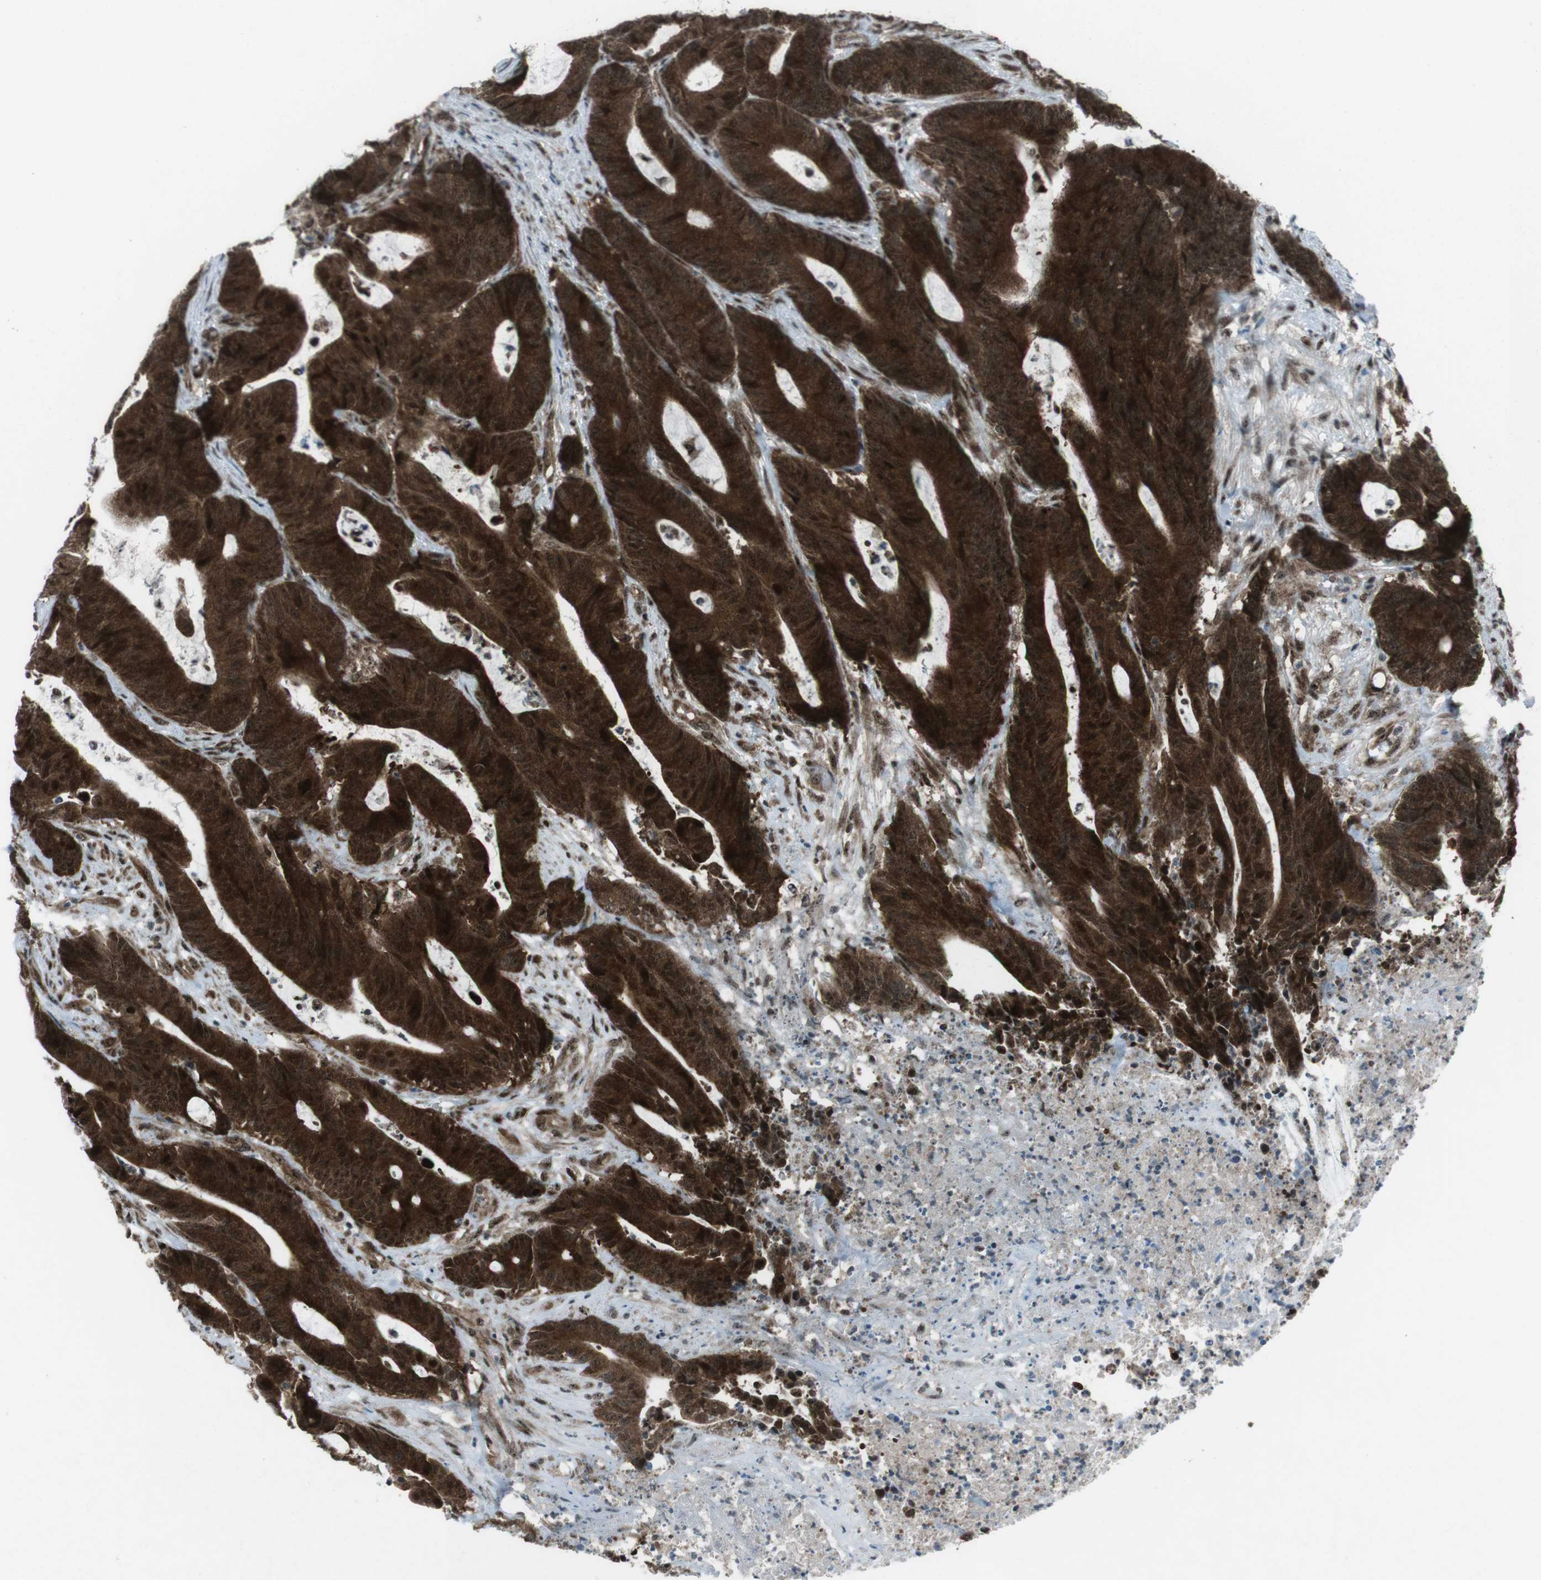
{"staining": {"intensity": "strong", "quantity": ">75%", "location": "cytoplasmic/membranous,nuclear"}, "tissue": "colorectal cancer", "cell_type": "Tumor cells", "image_type": "cancer", "snomed": [{"axis": "morphology", "description": "Adenocarcinoma, NOS"}, {"axis": "topography", "description": "Colon"}], "caption": "IHC of human colorectal cancer (adenocarcinoma) demonstrates high levels of strong cytoplasmic/membranous and nuclear staining in approximately >75% of tumor cells.", "gene": "CSNK1D", "patient": {"sex": "female", "age": 84}}